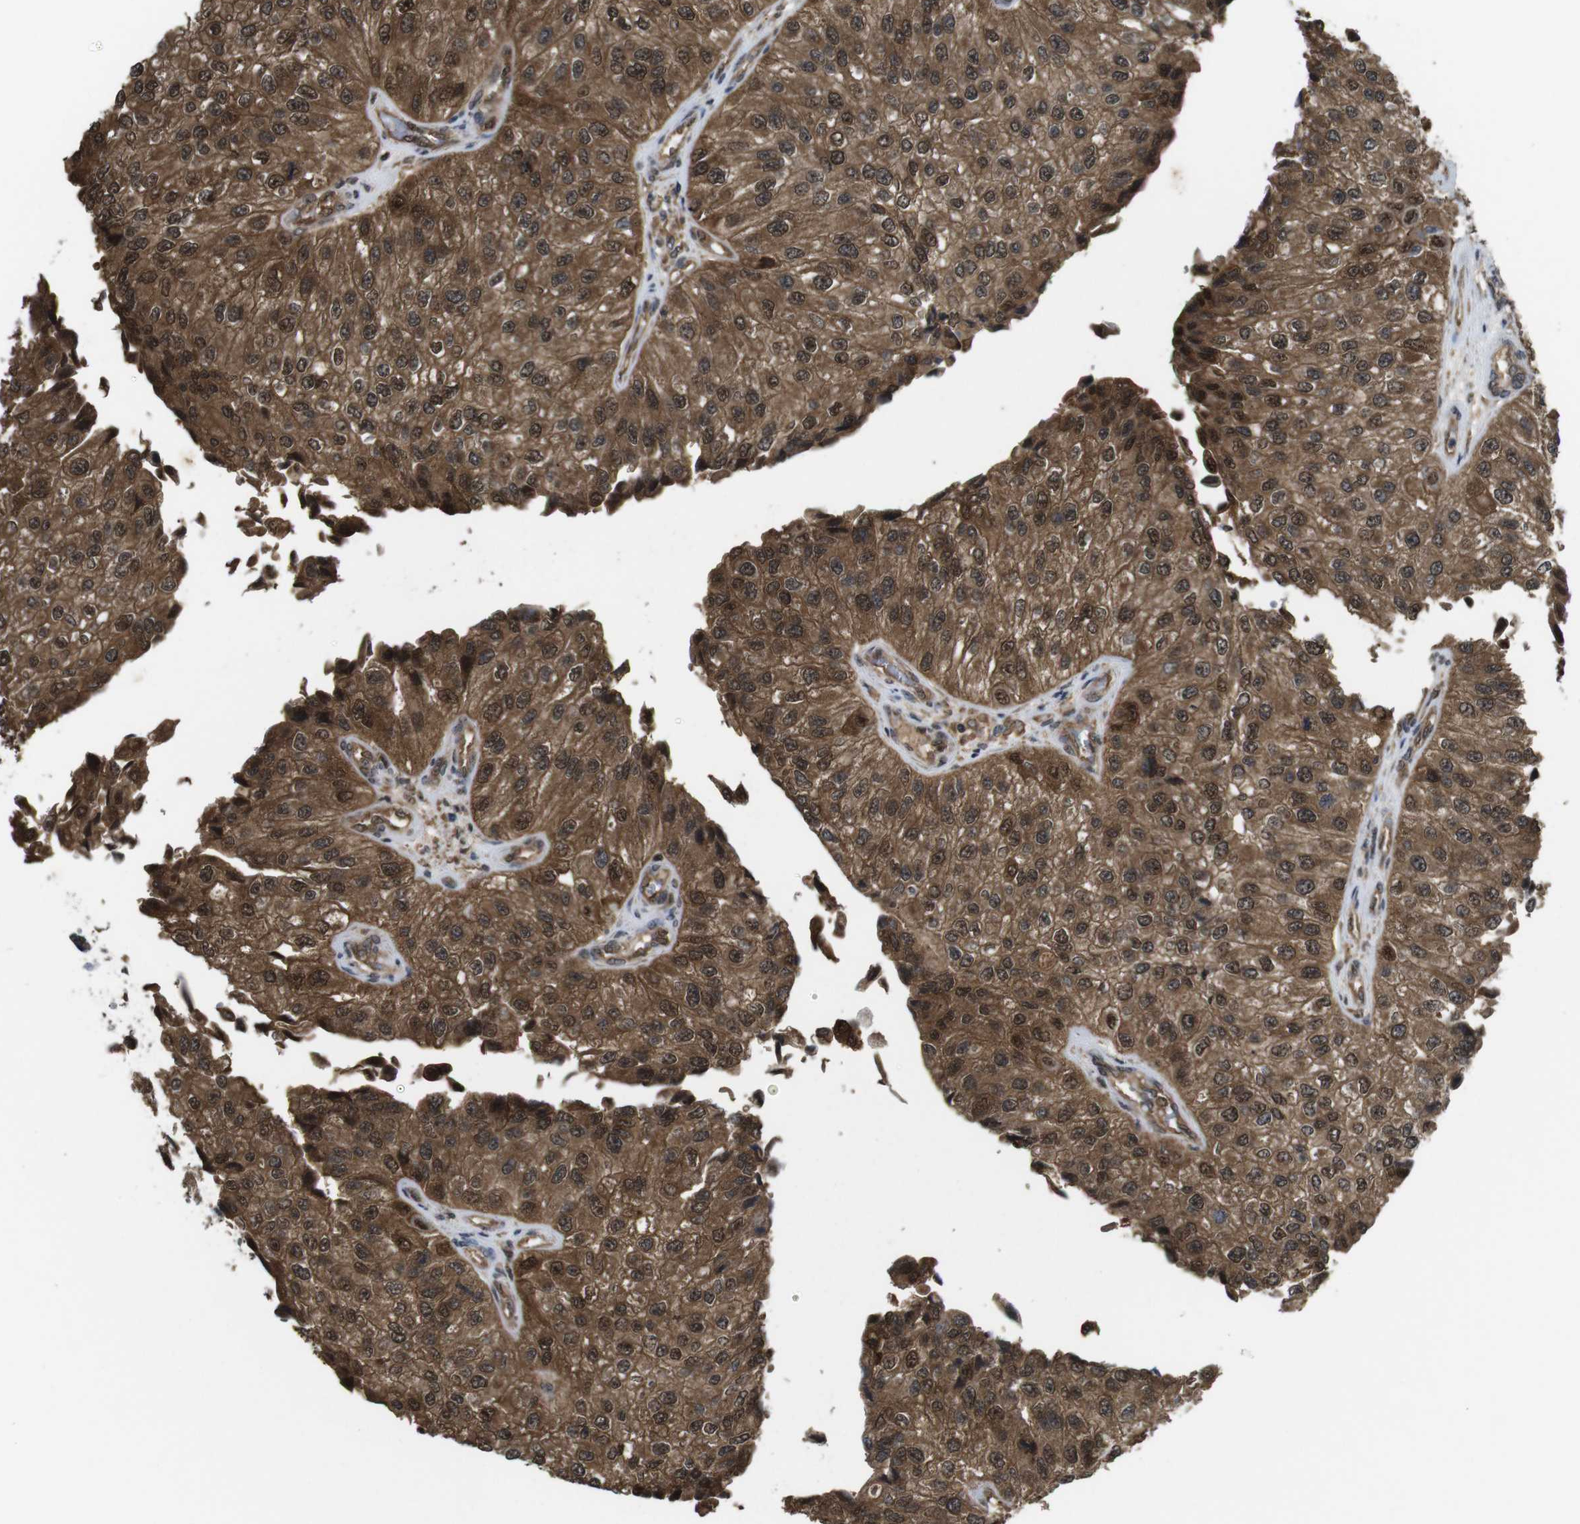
{"staining": {"intensity": "moderate", "quantity": ">75%", "location": "cytoplasmic/membranous,nuclear"}, "tissue": "urothelial cancer", "cell_type": "Tumor cells", "image_type": "cancer", "snomed": [{"axis": "morphology", "description": "Urothelial carcinoma, High grade"}, {"axis": "topography", "description": "Kidney"}, {"axis": "topography", "description": "Urinary bladder"}], "caption": "Brown immunohistochemical staining in human urothelial cancer demonstrates moderate cytoplasmic/membranous and nuclear expression in about >75% of tumor cells.", "gene": "YWHAG", "patient": {"sex": "male", "age": 77}}